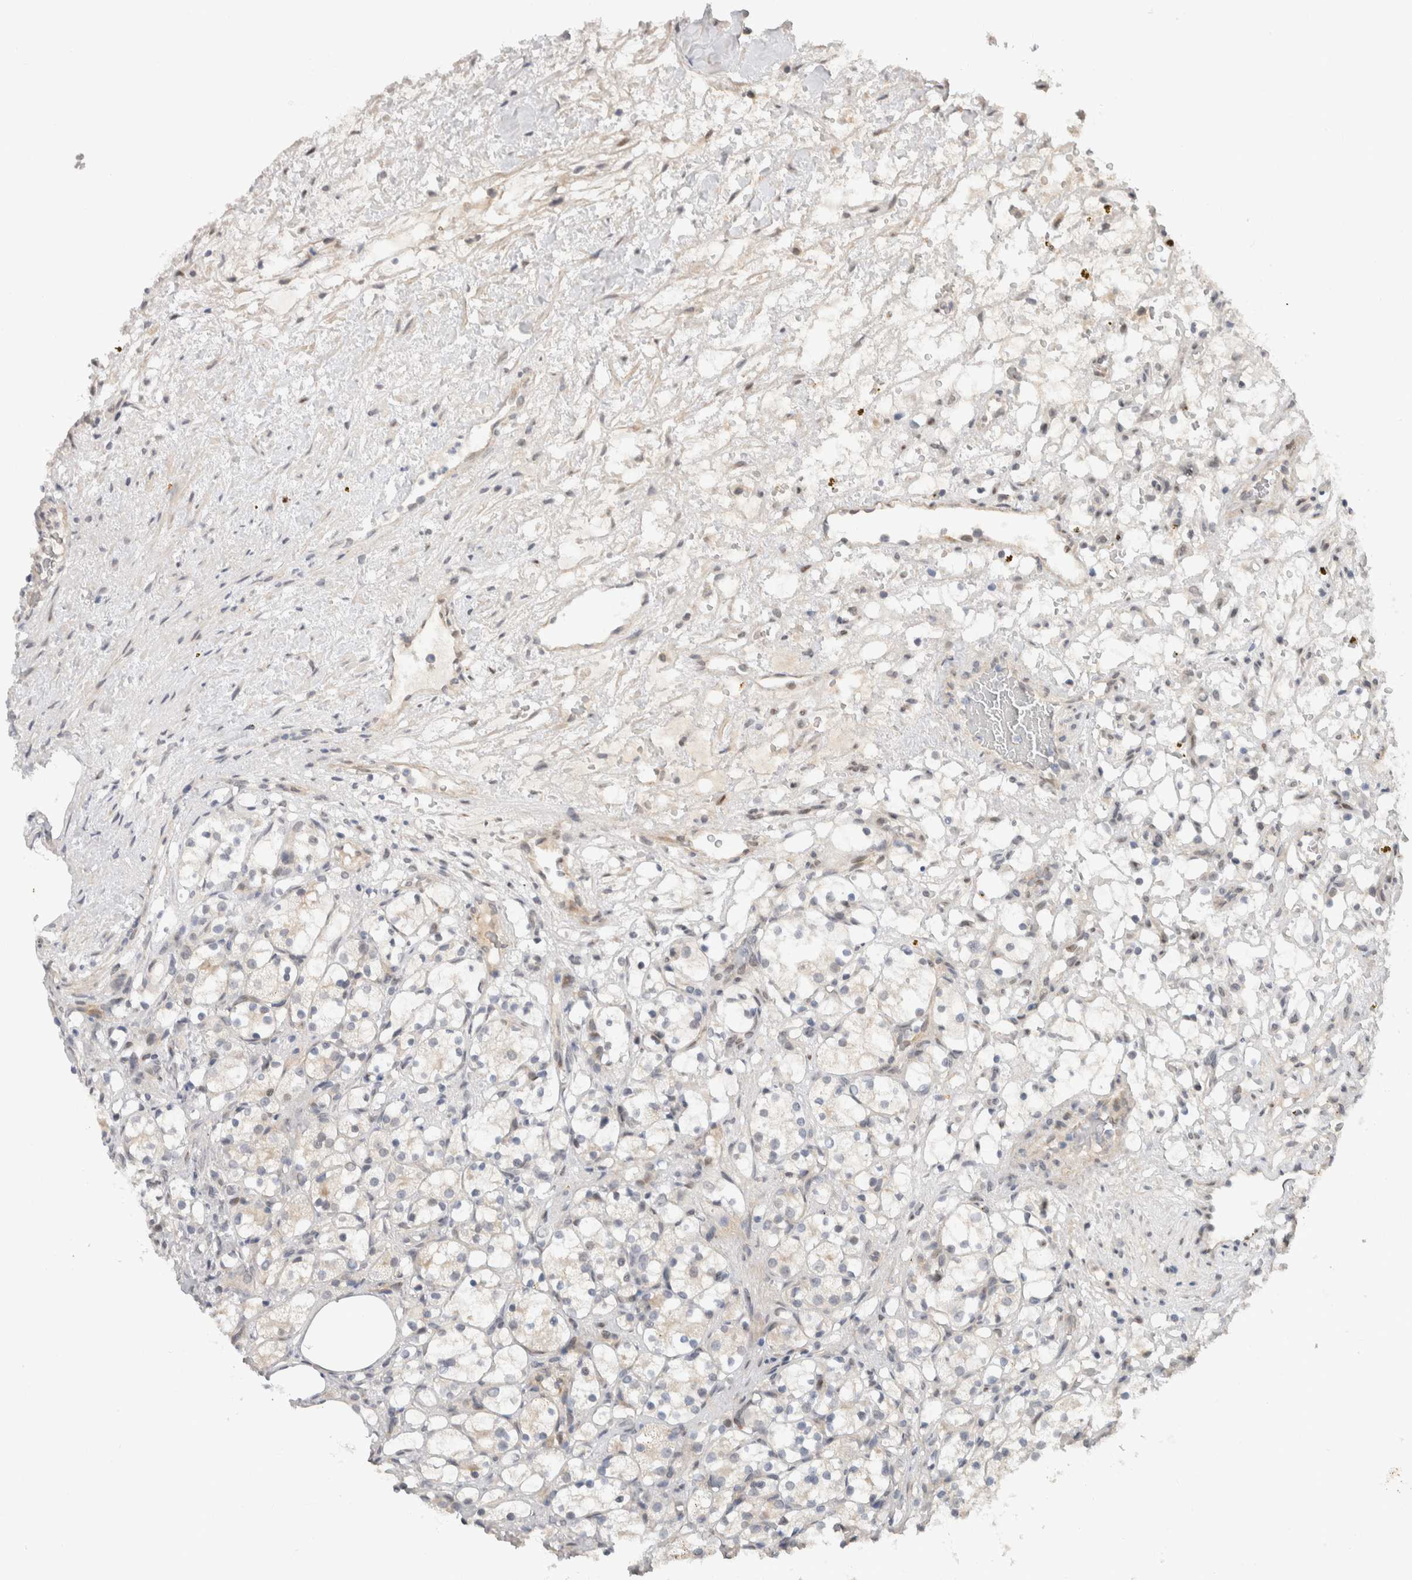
{"staining": {"intensity": "negative", "quantity": "none", "location": "none"}, "tissue": "renal cancer", "cell_type": "Tumor cells", "image_type": "cancer", "snomed": [{"axis": "morphology", "description": "Adenocarcinoma, NOS"}, {"axis": "topography", "description": "Kidney"}], "caption": "Adenocarcinoma (renal) stained for a protein using immunohistochemistry demonstrates no positivity tumor cells.", "gene": "CYSRT1", "patient": {"sex": "female", "age": 69}}